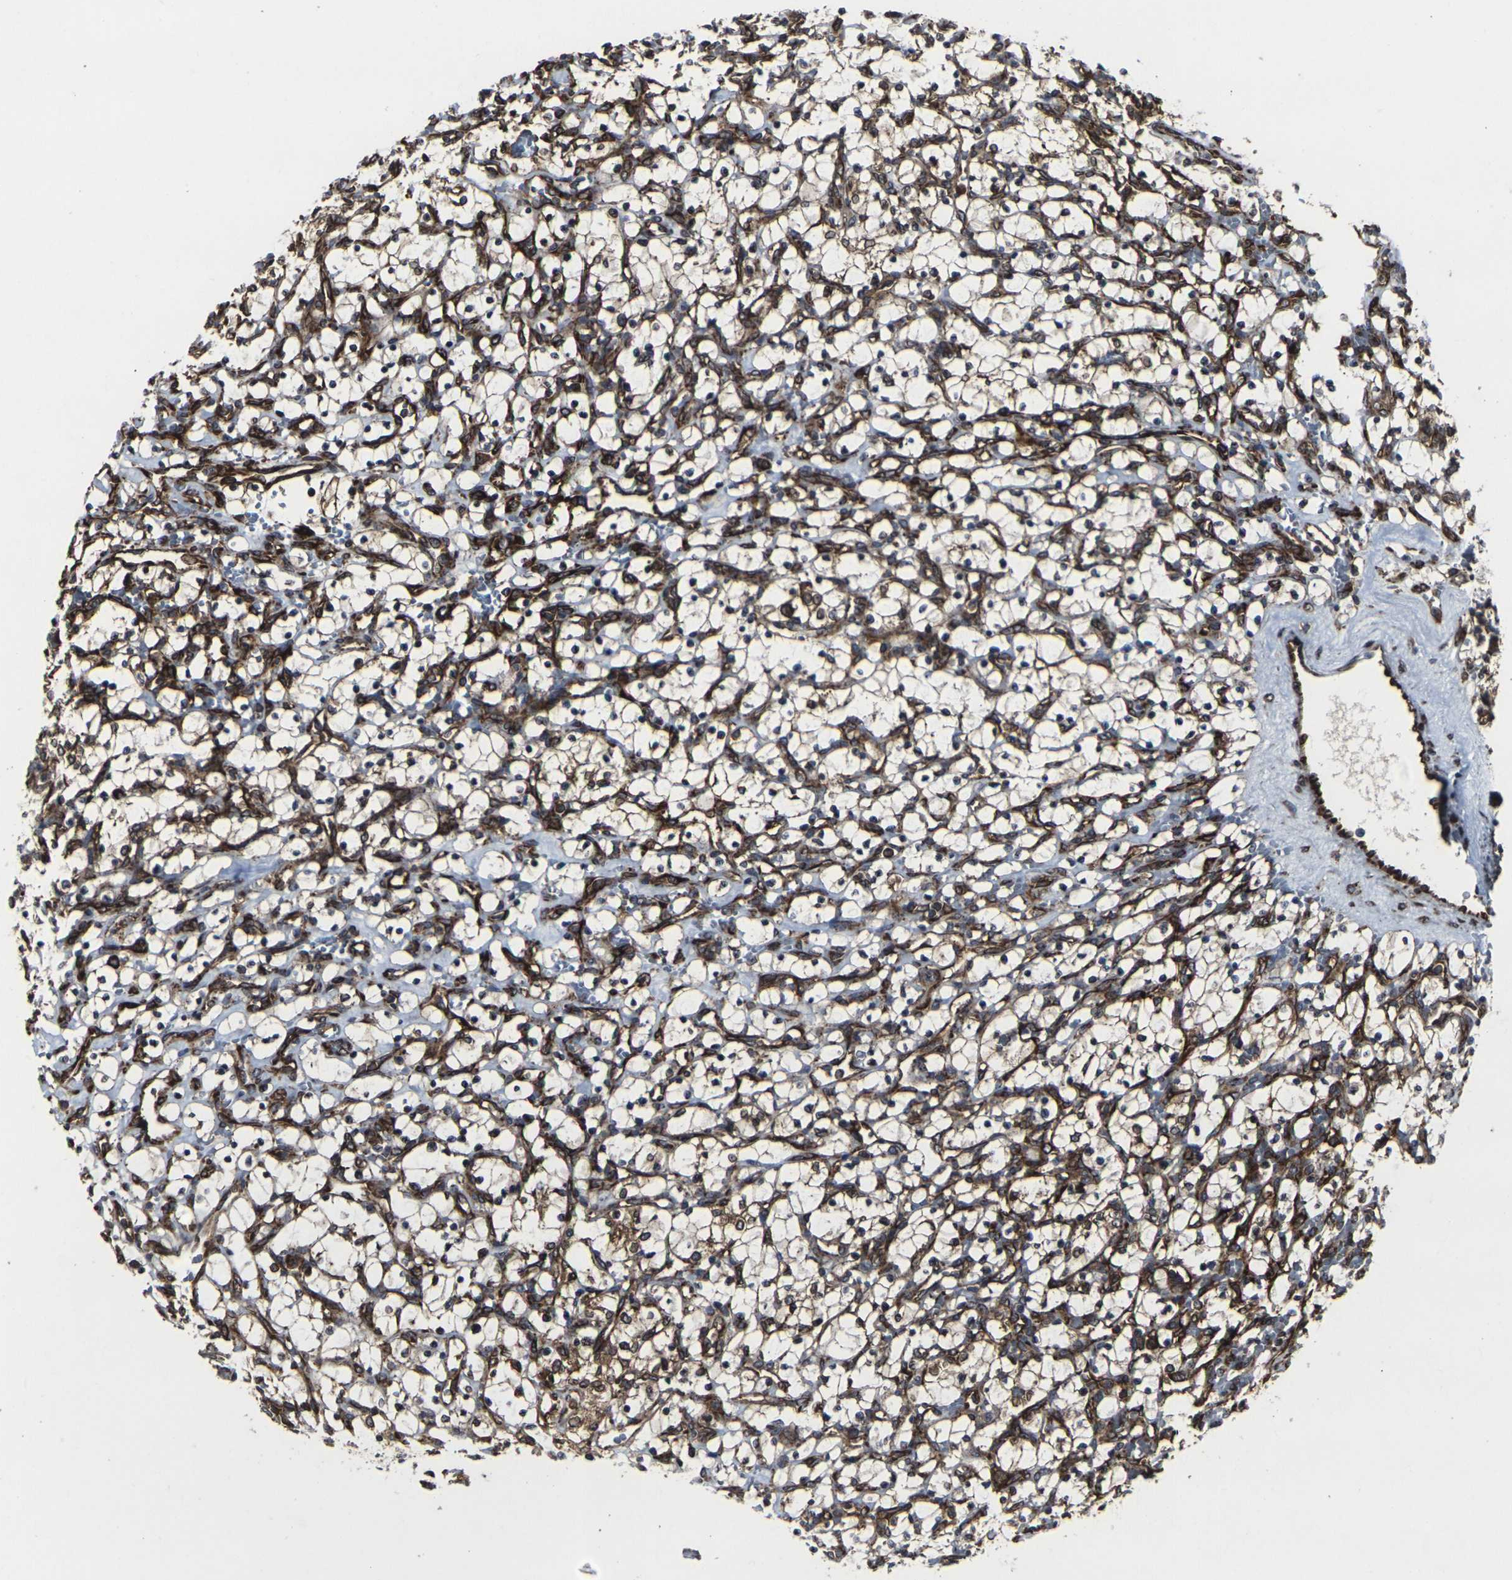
{"staining": {"intensity": "moderate", "quantity": "<25%", "location": "cytoplasmic/membranous"}, "tissue": "renal cancer", "cell_type": "Tumor cells", "image_type": "cancer", "snomed": [{"axis": "morphology", "description": "Adenocarcinoma, NOS"}, {"axis": "topography", "description": "Kidney"}], "caption": "Tumor cells demonstrate moderate cytoplasmic/membranous staining in approximately <25% of cells in renal cancer.", "gene": "MARCHF2", "patient": {"sex": "female", "age": 69}}